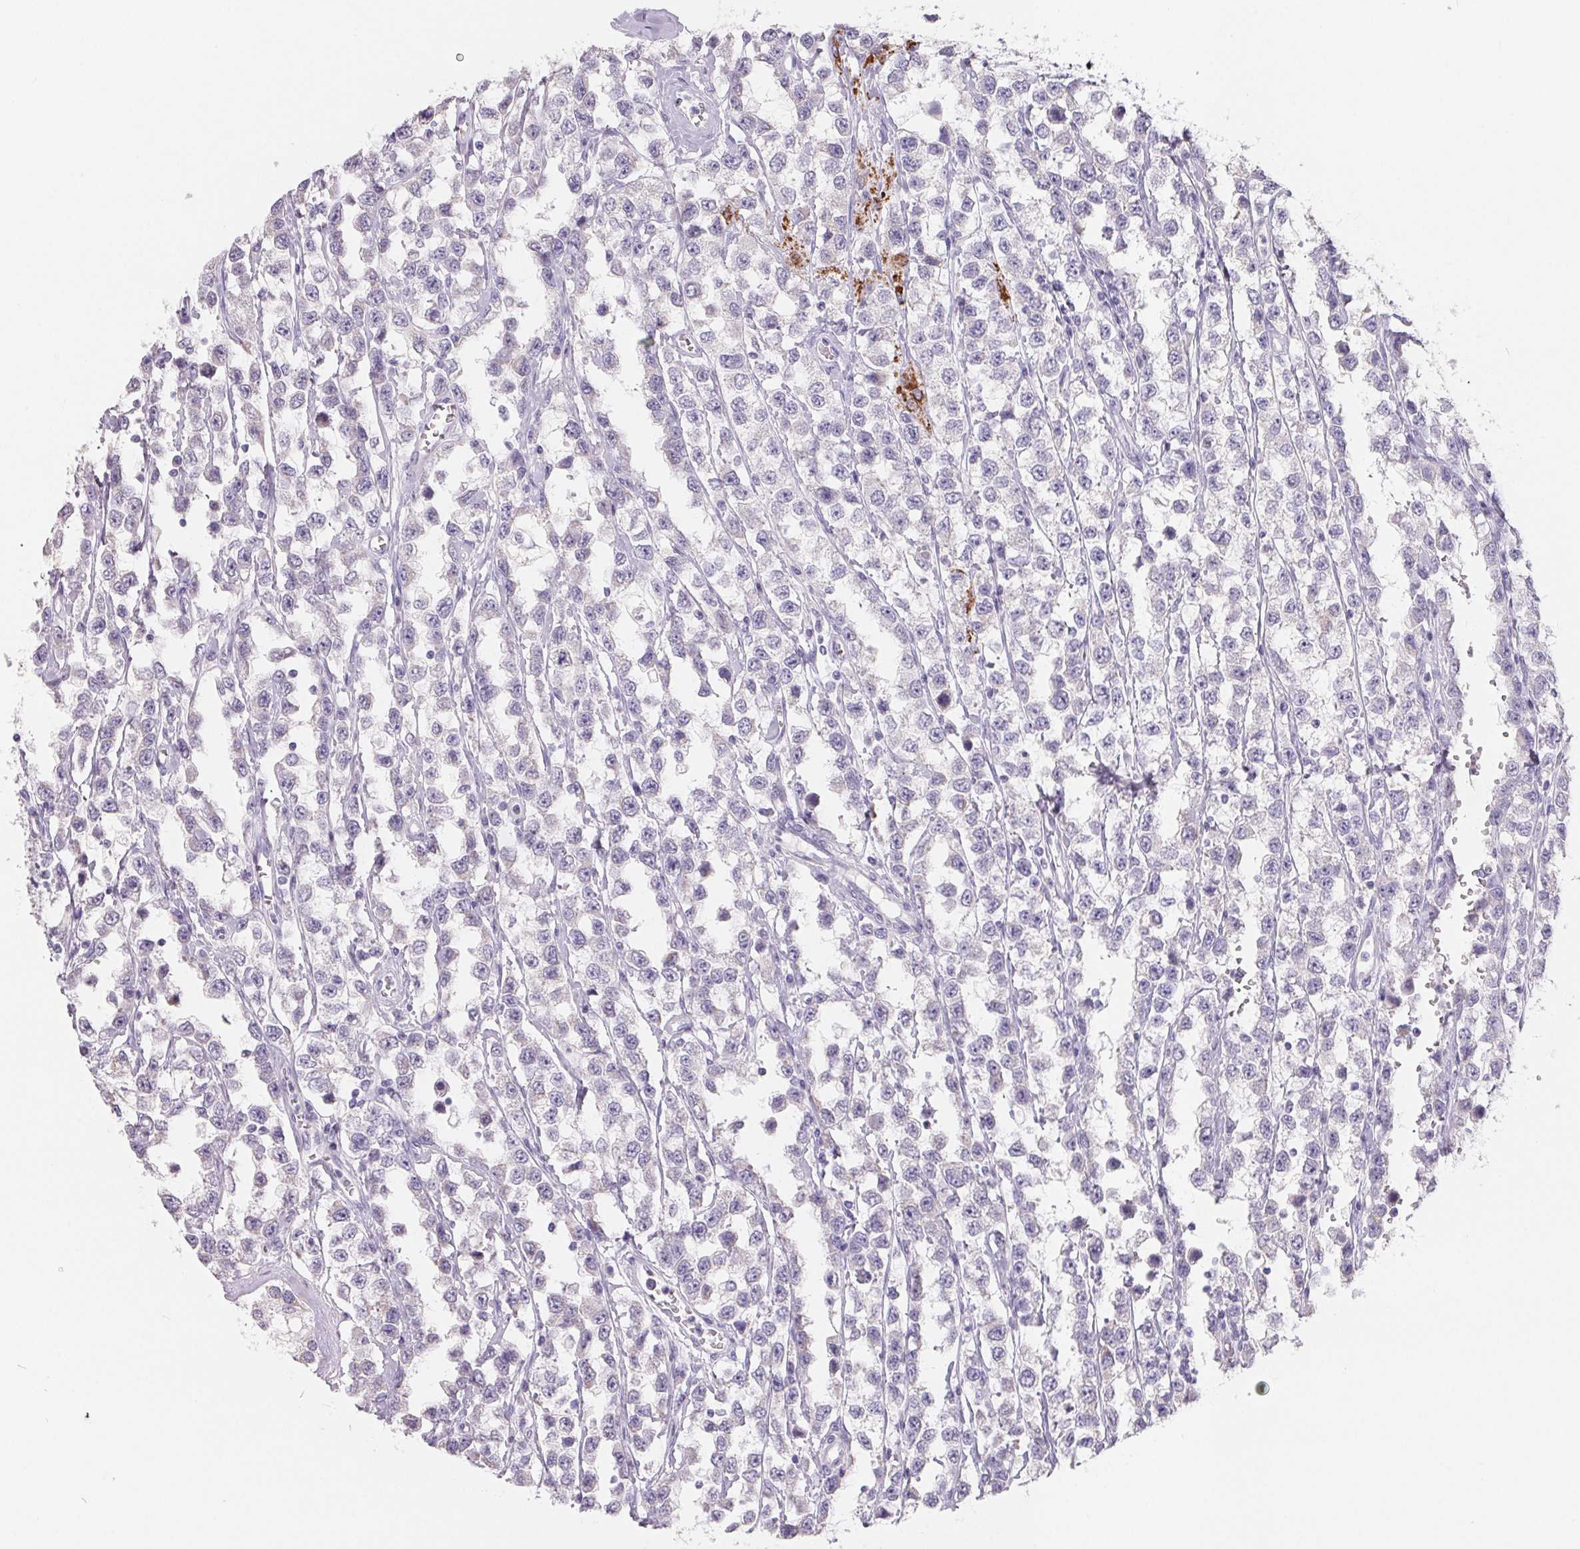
{"staining": {"intensity": "negative", "quantity": "none", "location": "none"}, "tissue": "testis cancer", "cell_type": "Tumor cells", "image_type": "cancer", "snomed": [{"axis": "morphology", "description": "Seminoma, NOS"}, {"axis": "topography", "description": "Testis"}], "caption": "High magnification brightfield microscopy of testis cancer (seminoma) stained with DAB (3,3'-diaminobenzidine) (brown) and counterstained with hematoxylin (blue): tumor cells show no significant staining.", "gene": "FDX1", "patient": {"sex": "male", "age": 34}}